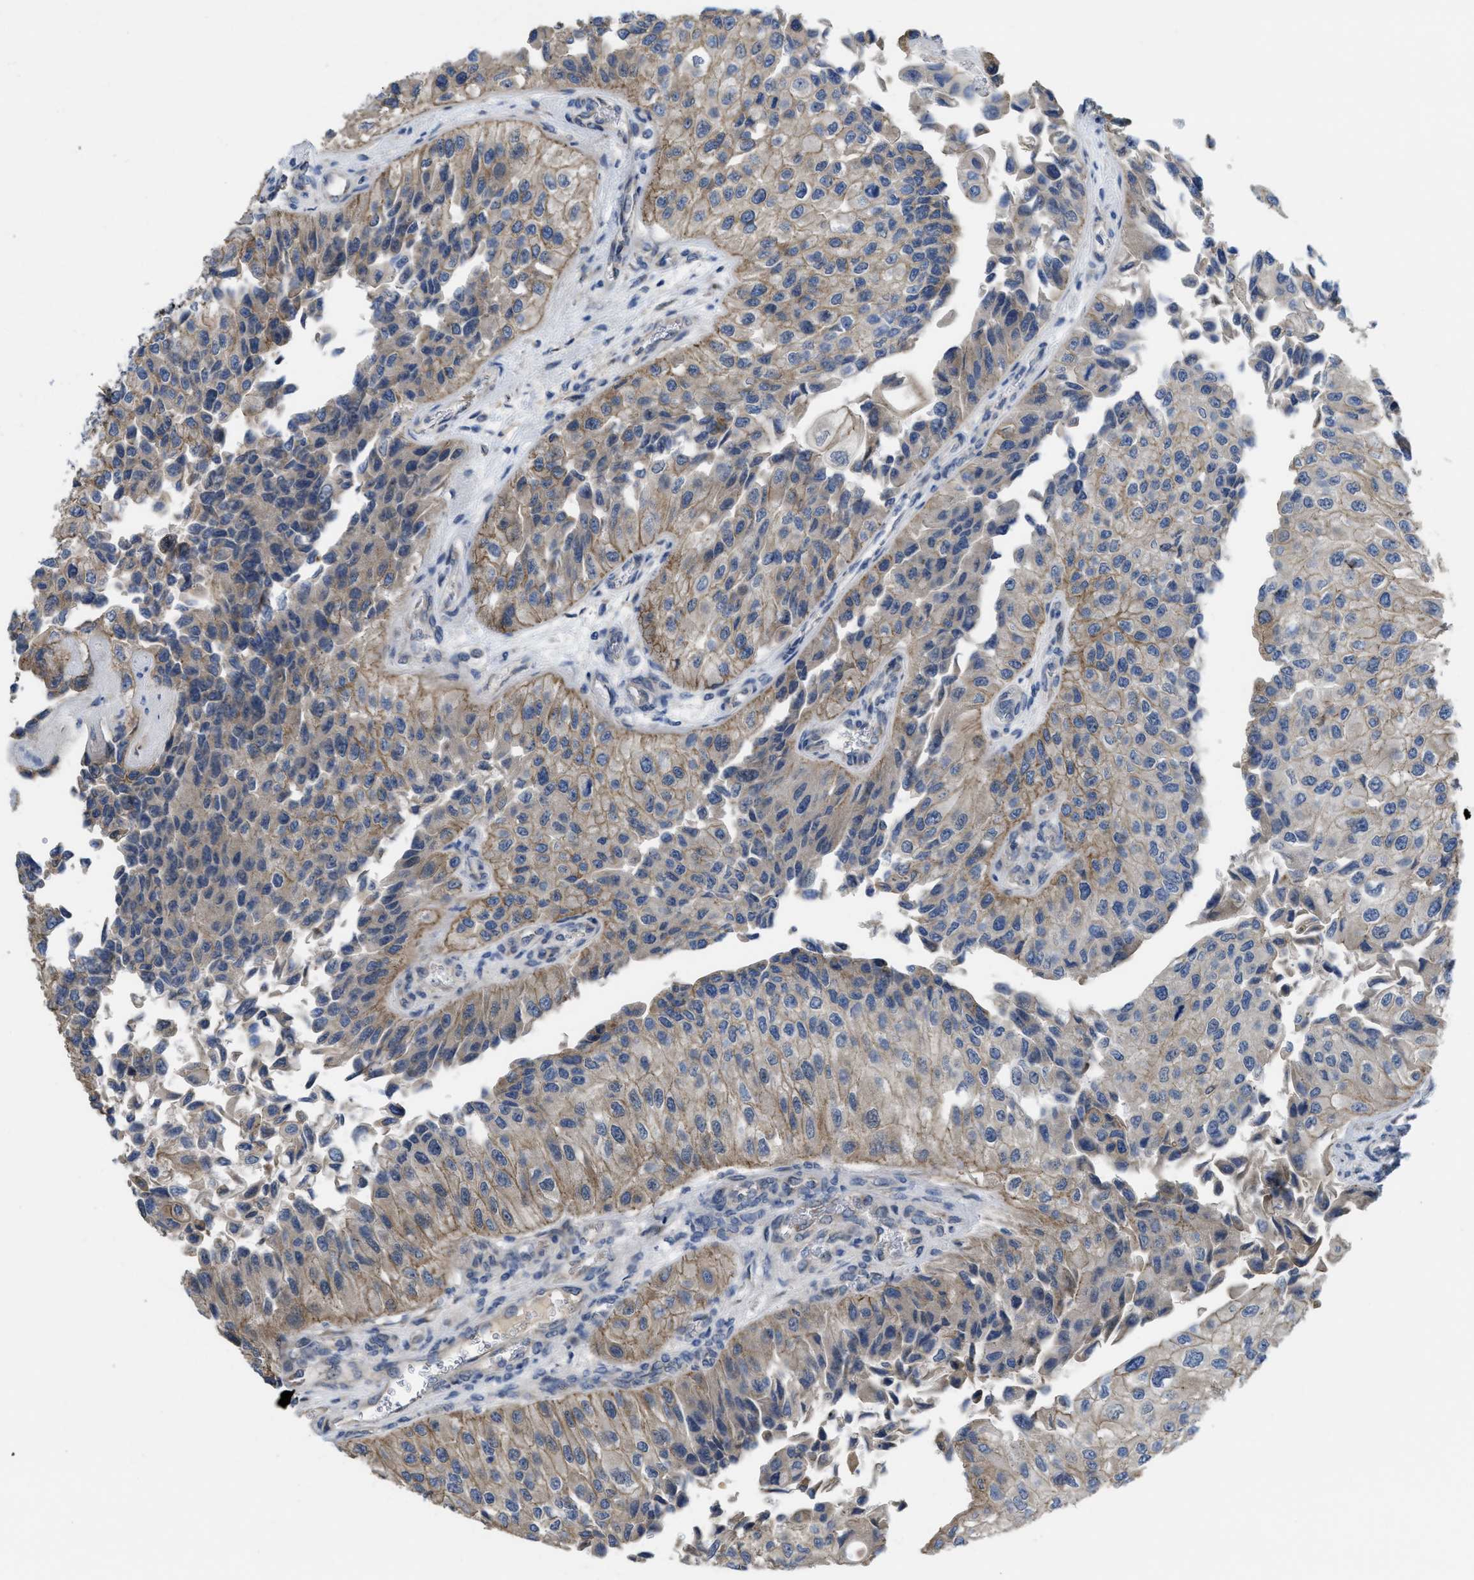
{"staining": {"intensity": "moderate", "quantity": ">75%", "location": "cytoplasmic/membranous"}, "tissue": "urothelial cancer", "cell_type": "Tumor cells", "image_type": "cancer", "snomed": [{"axis": "morphology", "description": "Urothelial carcinoma, High grade"}, {"axis": "topography", "description": "Kidney"}, {"axis": "topography", "description": "Urinary bladder"}], "caption": "Urothelial cancer stained for a protein (brown) exhibits moderate cytoplasmic/membranous positive expression in about >75% of tumor cells.", "gene": "CDPF1", "patient": {"sex": "male", "age": 77}}